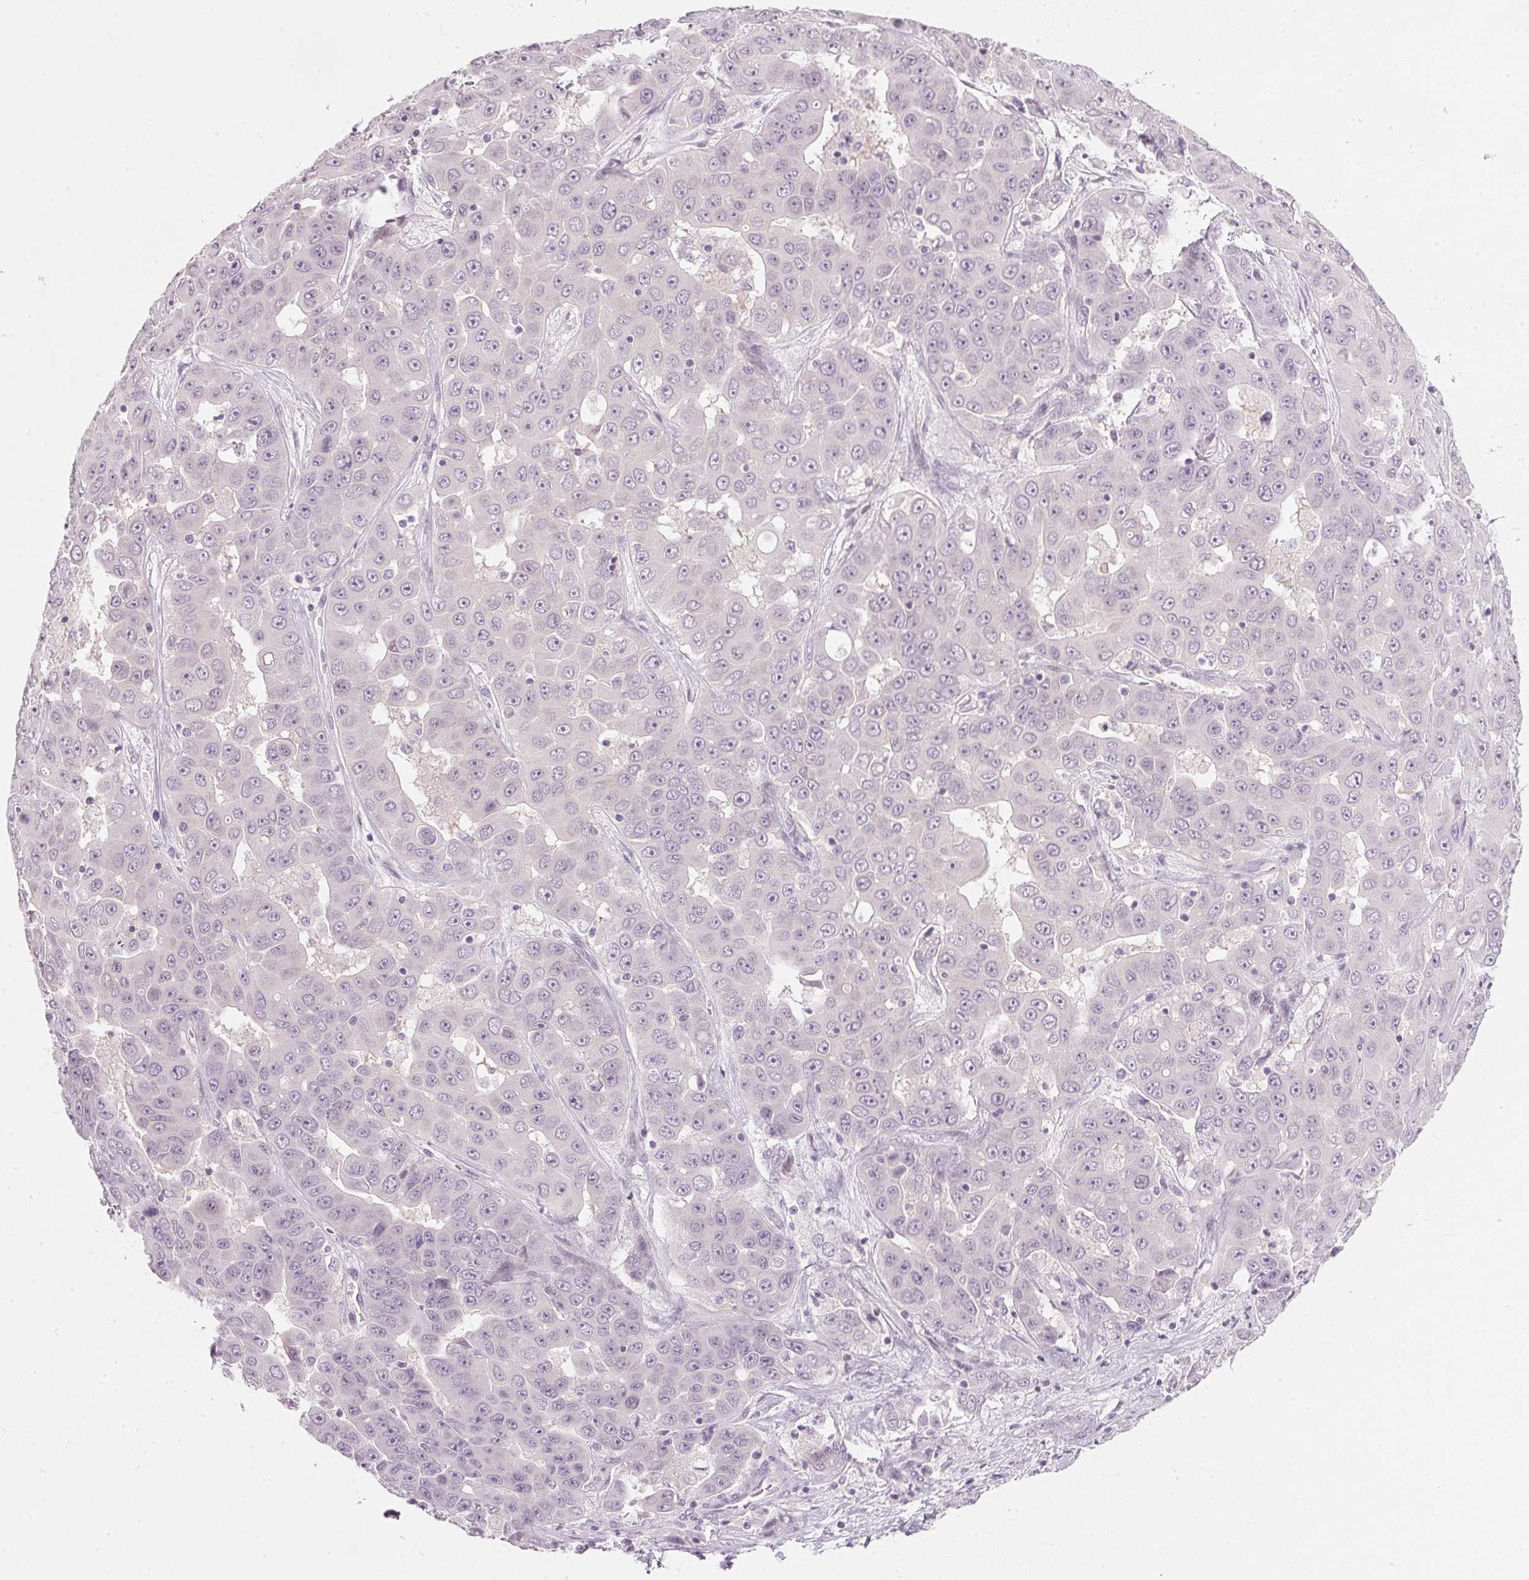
{"staining": {"intensity": "negative", "quantity": "none", "location": "none"}, "tissue": "liver cancer", "cell_type": "Tumor cells", "image_type": "cancer", "snomed": [{"axis": "morphology", "description": "Cholangiocarcinoma"}, {"axis": "topography", "description": "Liver"}], "caption": "DAB (3,3'-diaminobenzidine) immunohistochemical staining of human liver cholangiocarcinoma exhibits no significant staining in tumor cells.", "gene": "SFRP4", "patient": {"sex": "female", "age": 52}}